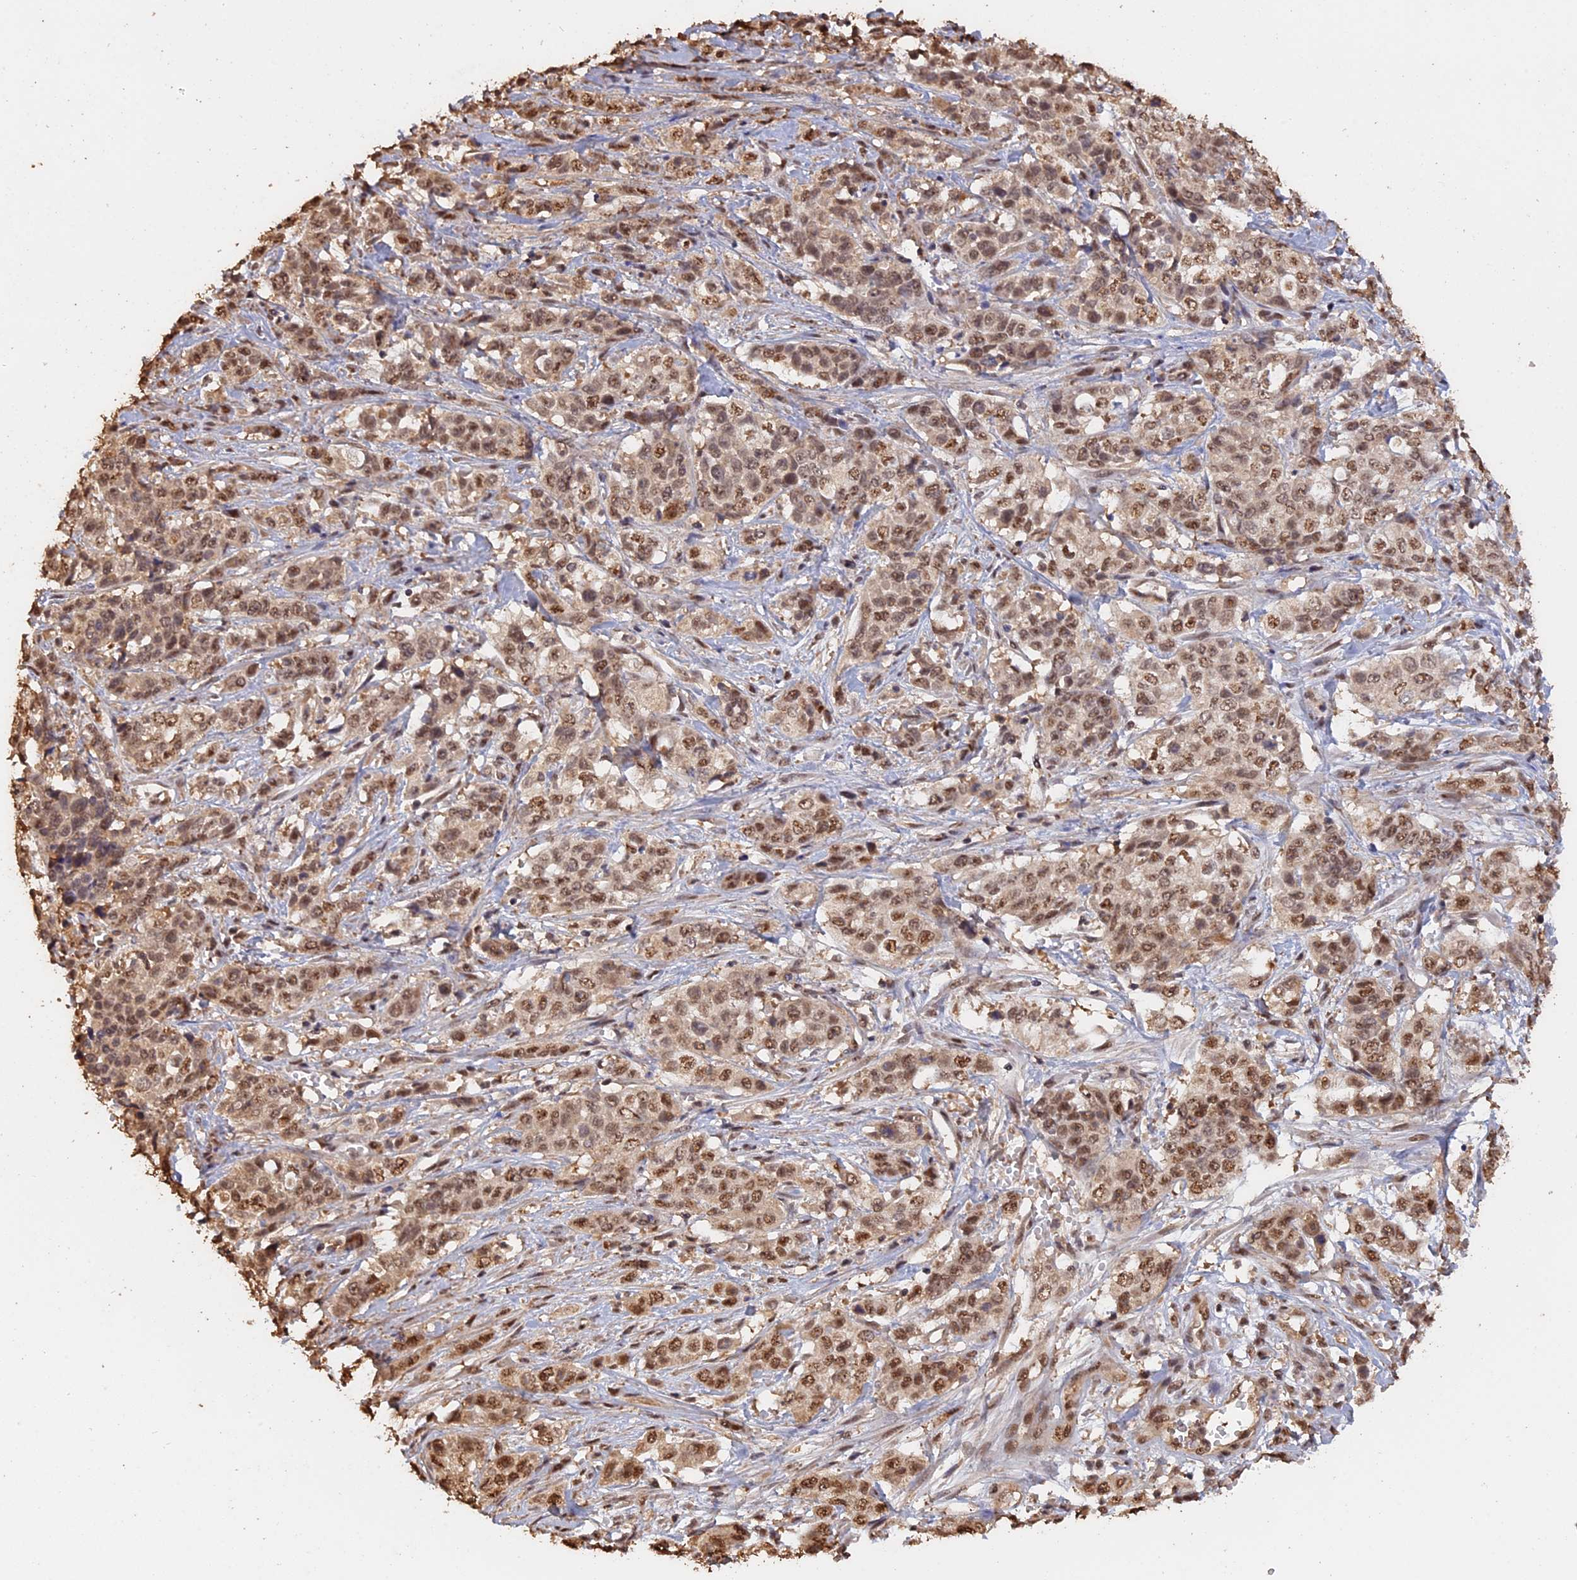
{"staining": {"intensity": "moderate", "quantity": ">75%", "location": "nuclear"}, "tissue": "stomach cancer", "cell_type": "Tumor cells", "image_type": "cancer", "snomed": [{"axis": "morphology", "description": "Adenocarcinoma, NOS"}, {"axis": "topography", "description": "Stomach, upper"}], "caption": "There is medium levels of moderate nuclear staining in tumor cells of stomach cancer, as demonstrated by immunohistochemical staining (brown color).", "gene": "PSMC6", "patient": {"sex": "male", "age": 62}}